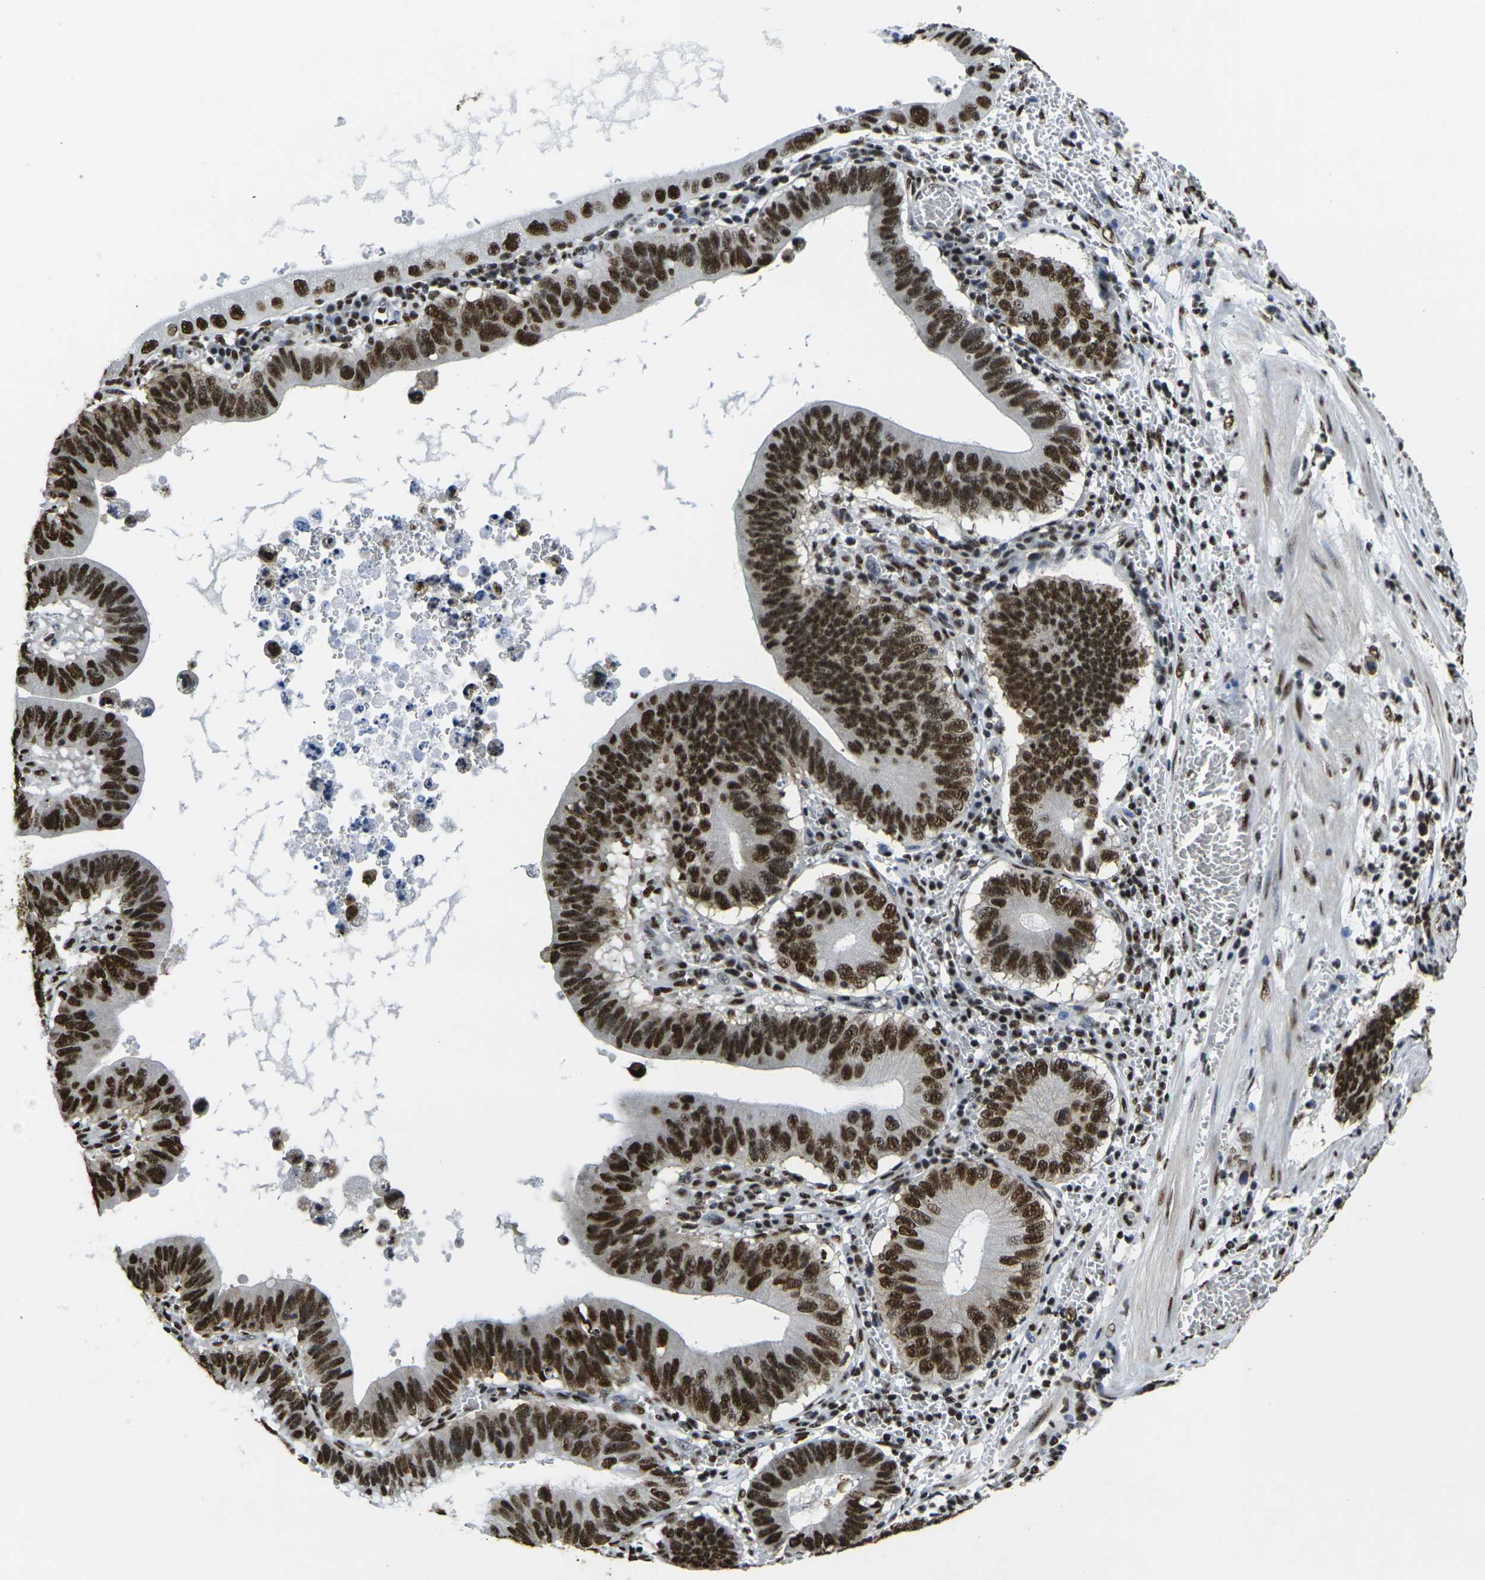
{"staining": {"intensity": "strong", "quantity": ">75%", "location": "nuclear"}, "tissue": "stomach cancer", "cell_type": "Tumor cells", "image_type": "cancer", "snomed": [{"axis": "morphology", "description": "Adenocarcinoma, NOS"}, {"axis": "topography", "description": "Stomach"}, {"axis": "topography", "description": "Gastric cardia"}], "caption": "Protein staining of stomach cancer (adenocarcinoma) tissue reveals strong nuclear staining in about >75% of tumor cells.", "gene": "SMARCC1", "patient": {"sex": "male", "age": 59}}